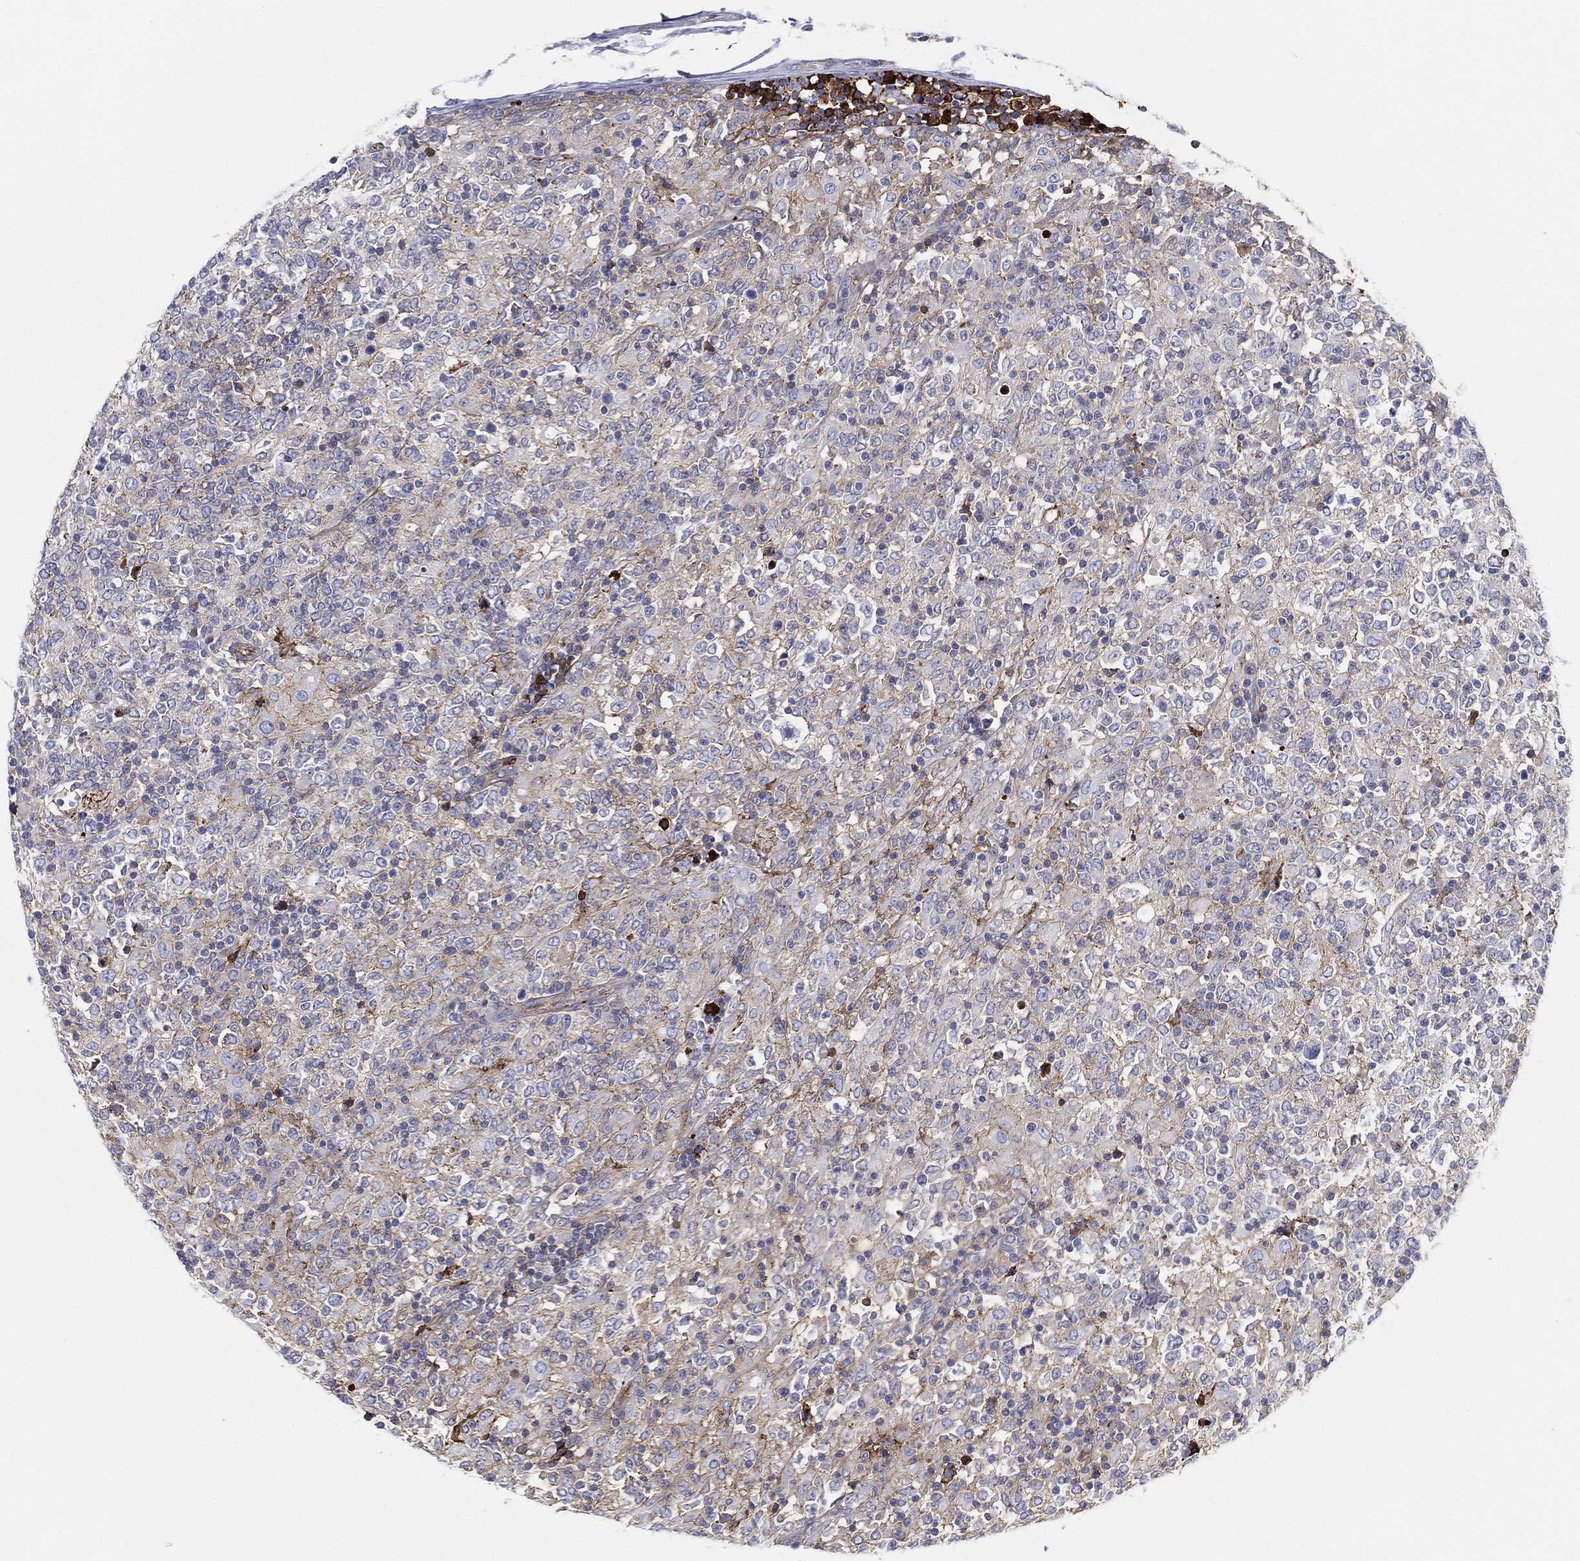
{"staining": {"intensity": "negative", "quantity": "none", "location": "none"}, "tissue": "lymphoma", "cell_type": "Tumor cells", "image_type": "cancer", "snomed": [{"axis": "morphology", "description": "Malignant lymphoma, non-Hodgkin's type, High grade"}, {"axis": "topography", "description": "Lymph node"}], "caption": "Malignant lymphoma, non-Hodgkin's type (high-grade) was stained to show a protein in brown. There is no significant positivity in tumor cells.", "gene": "IFNB1", "patient": {"sex": "female", "age": 84}}